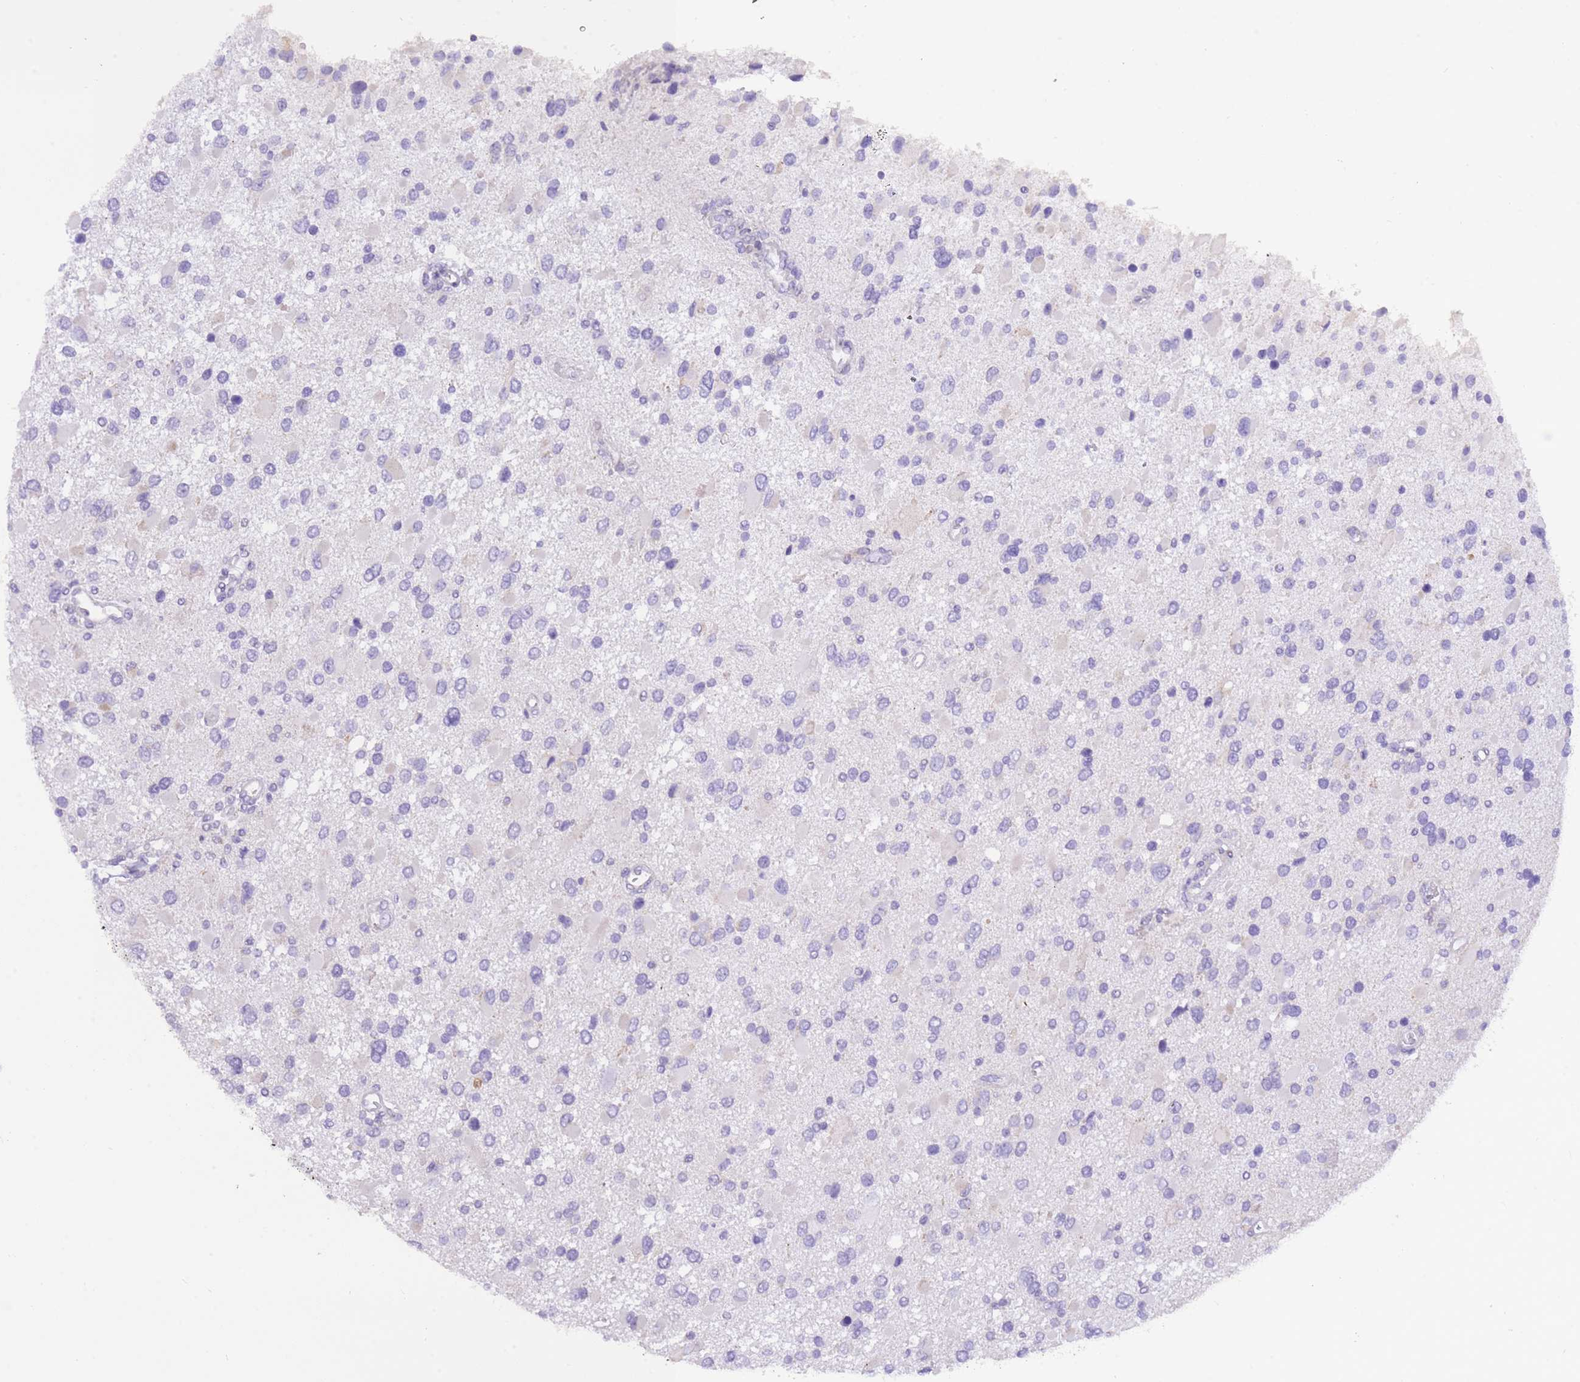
{"staining": {"intensity": "negative", "quantity": "none", "location": "none"}, "tissue": "glioma", "cell_type": "Tumor cells", "image_type": "cancer", "snomed": [{"axis": "morphology", "description": "Glioma, malignant, High grade"}, {"axis": "topography", "description": "Brain"}], "caption": "A photomicrograph of human glioma is negative for staining in tumor cells.", "gene": "TOPAZ1", "patient": {"sex": "male", "age": 53}}